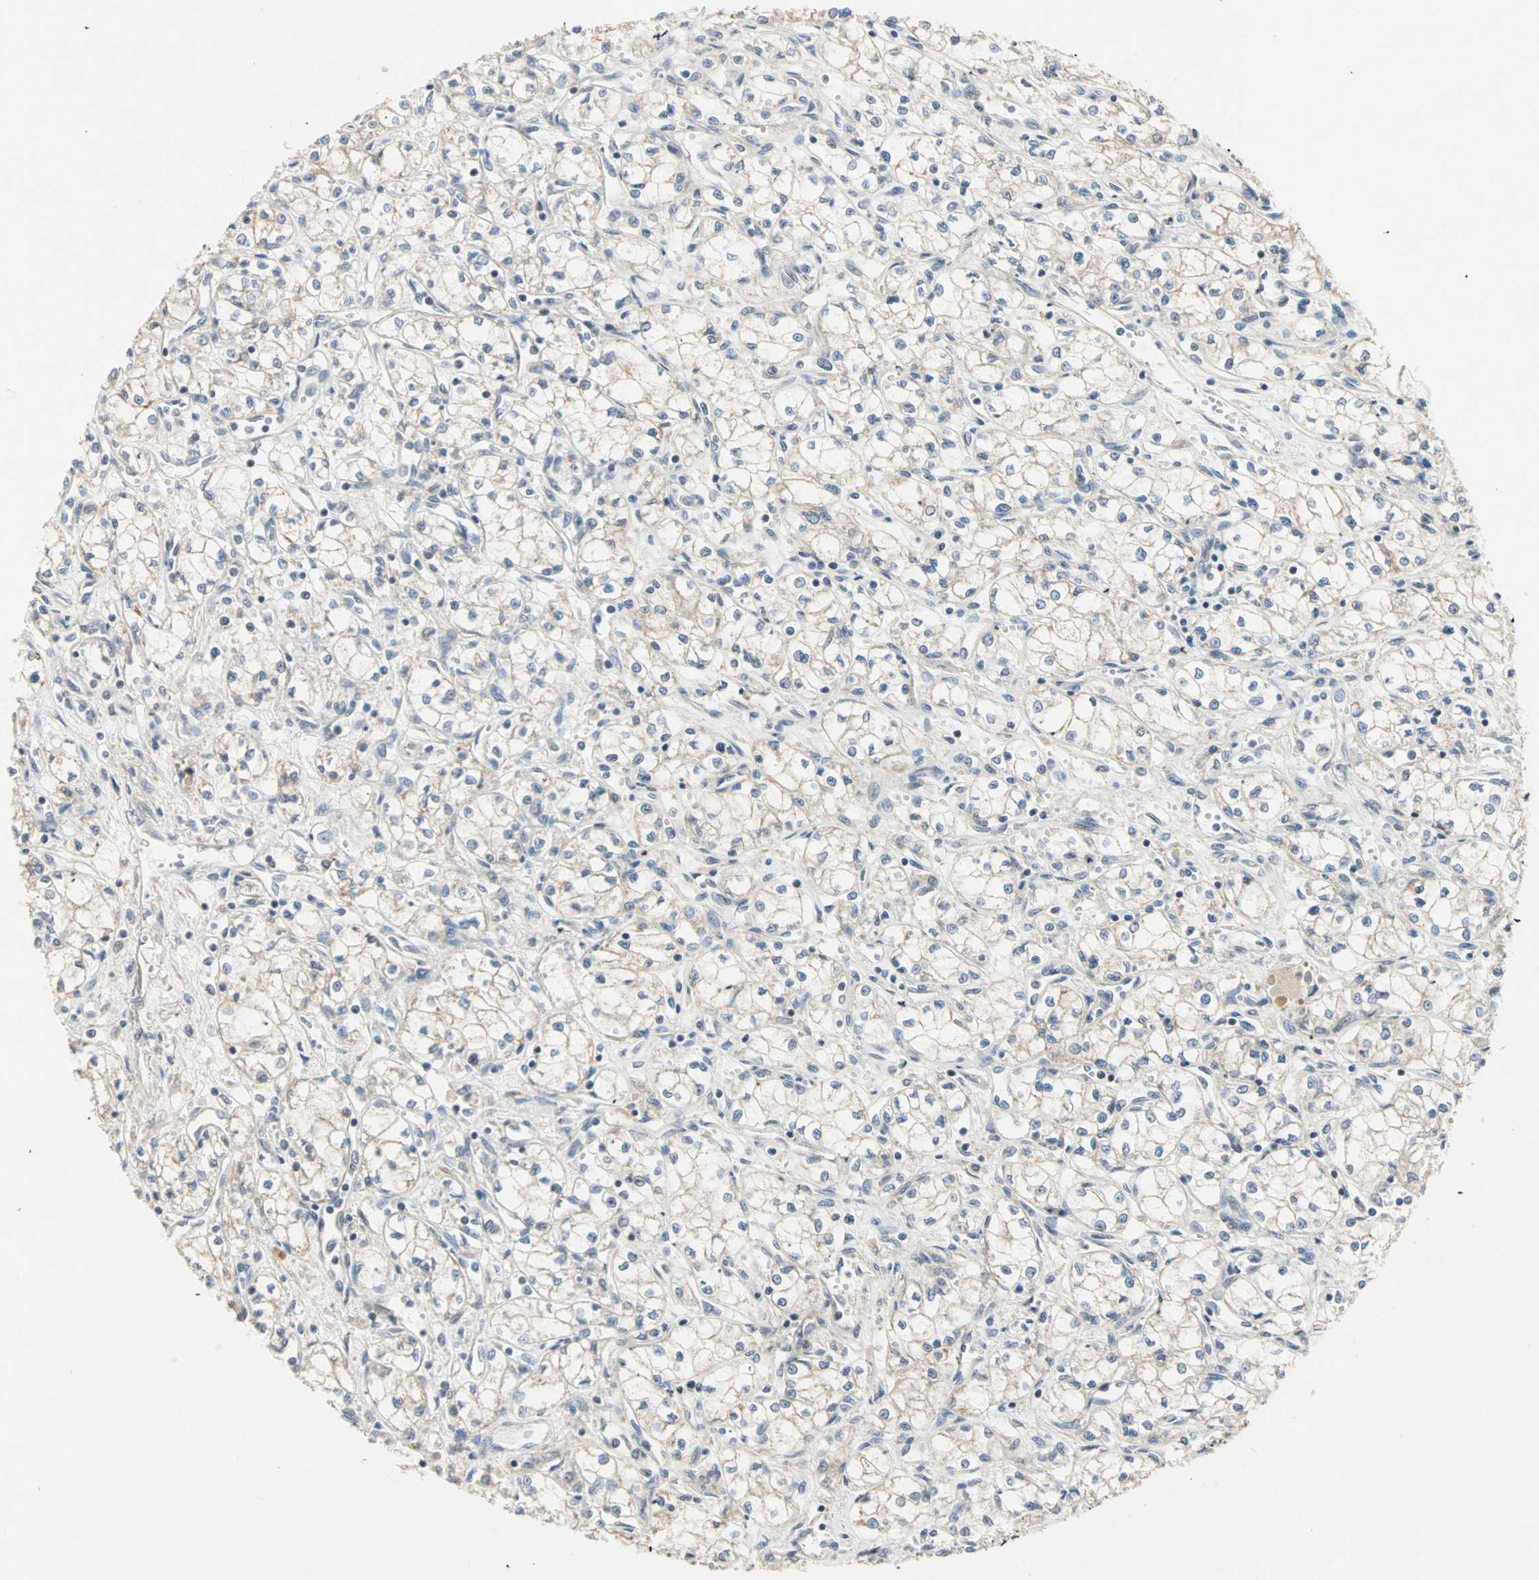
{"staining": {"intensity": "negative", "quantity": "none", "location": "none"}, "tissue": "renal cancer", "cell_type": "Tumor cells", "image_type": "cancer", "snomed": [{"axis": "morphology", "description": "Normal tissue, NOS"}, {"axis": "morphology", "description": "Adenocarcinoma, NOS"}, {"axis": "topography", "description": "Kidney"}], "caption": "Immunohistochemical staining of human renal cancer demonstrates no significant staining in tumor cells. (DAB (3,3'-diaminobenzidine) immunohistochemistry visualized using brightfield microscopy, high magnification).", "gene": "PROS1", "patient": {"sex": "male", "age": 59}}